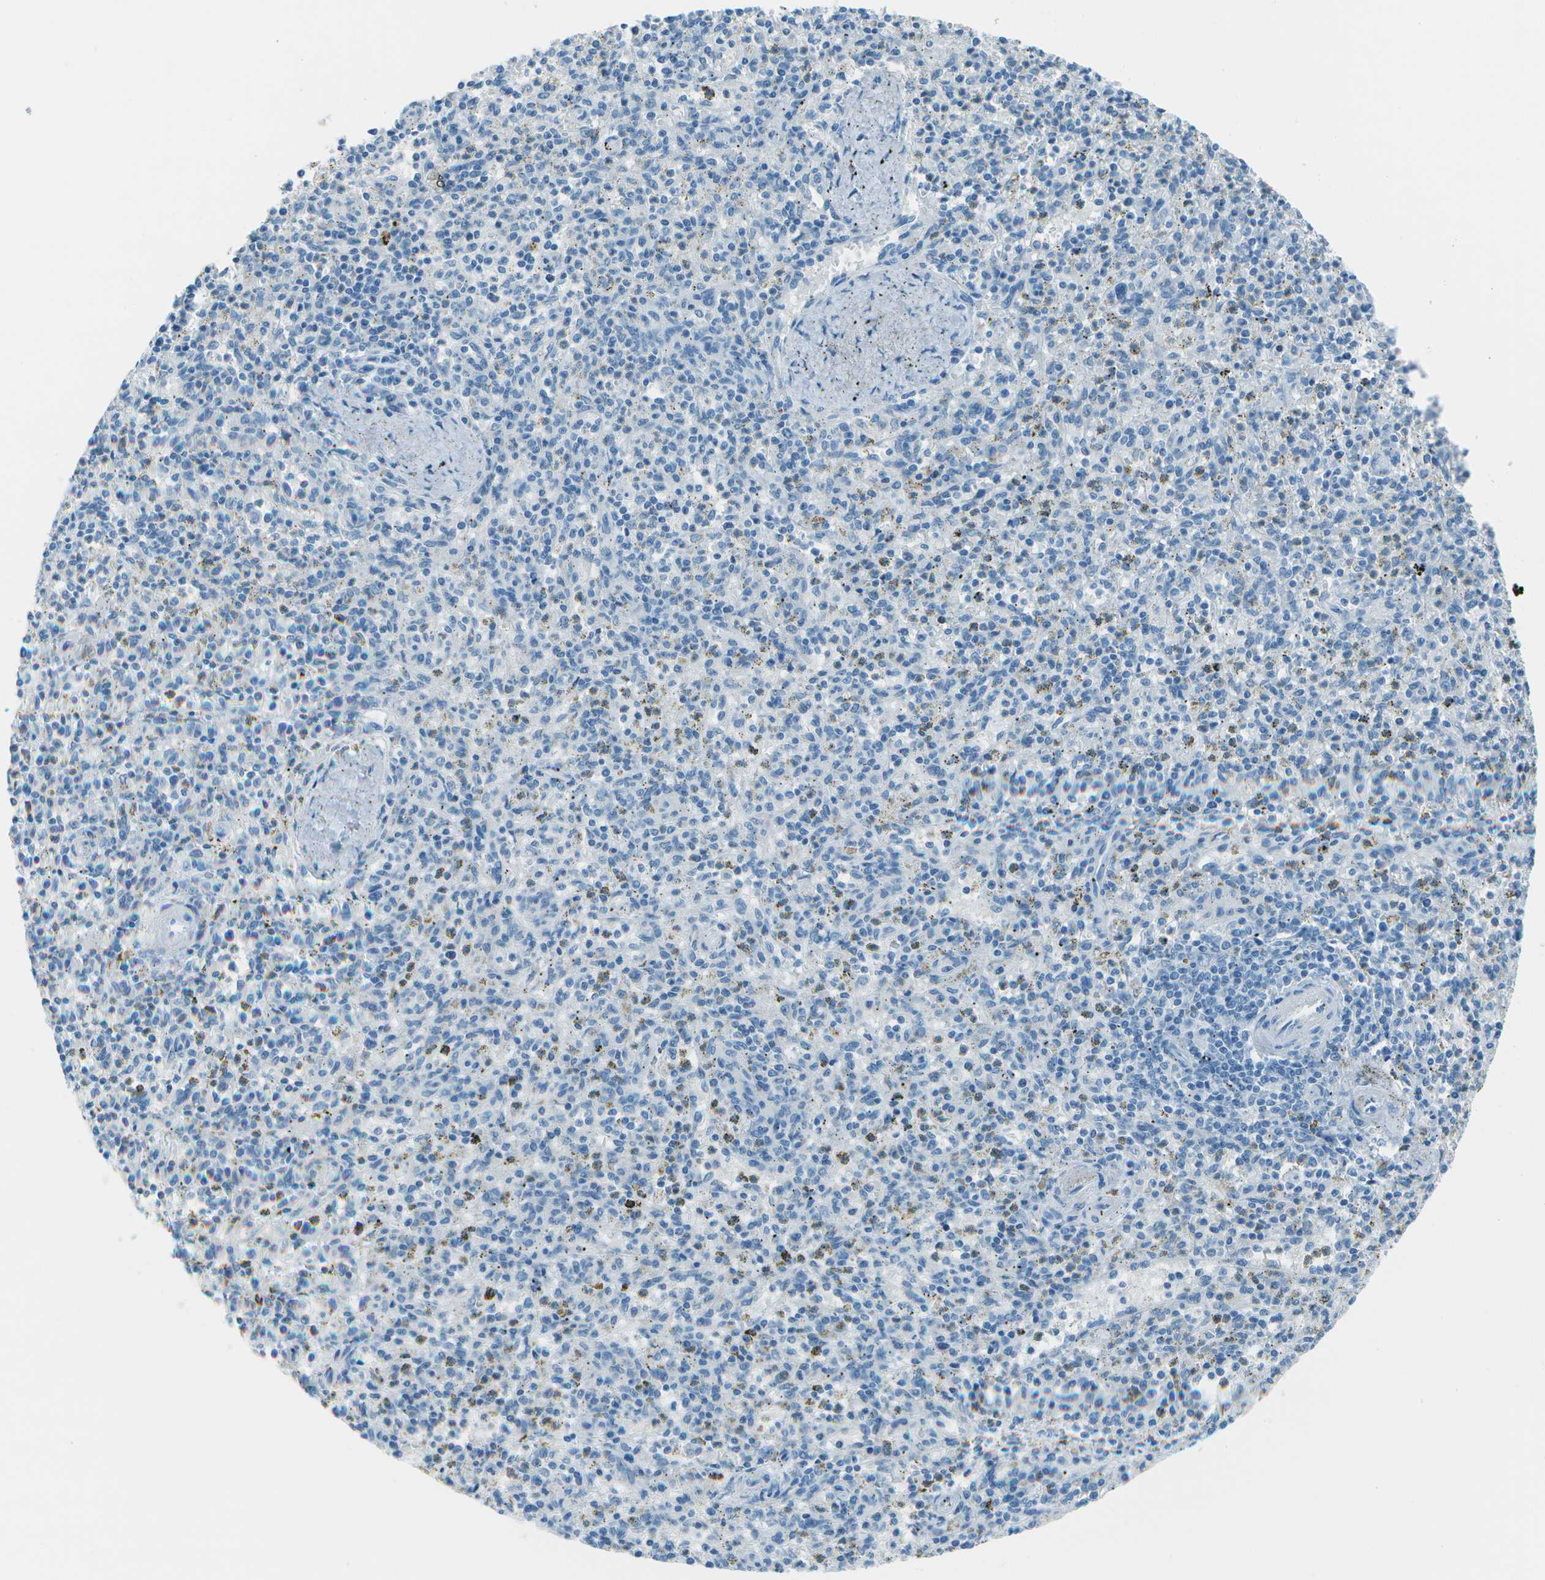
{"staining": {"intensity": "negative", "quantity": "none", "location": "none"}, "tissue": "spleen", "cell_type": "Cells in red pulp", "image_type": "normal", "snomed": [{"axis": "morphology", "description": "Normal tissue, NOS"}, {"axis": "topography", "description": "Spleen"}], "caption": "IHC of normal spleen reveals no expression in cells in red pulp.", "gene": "FGF1", "patient": {"sex": "male", "age": 72}}